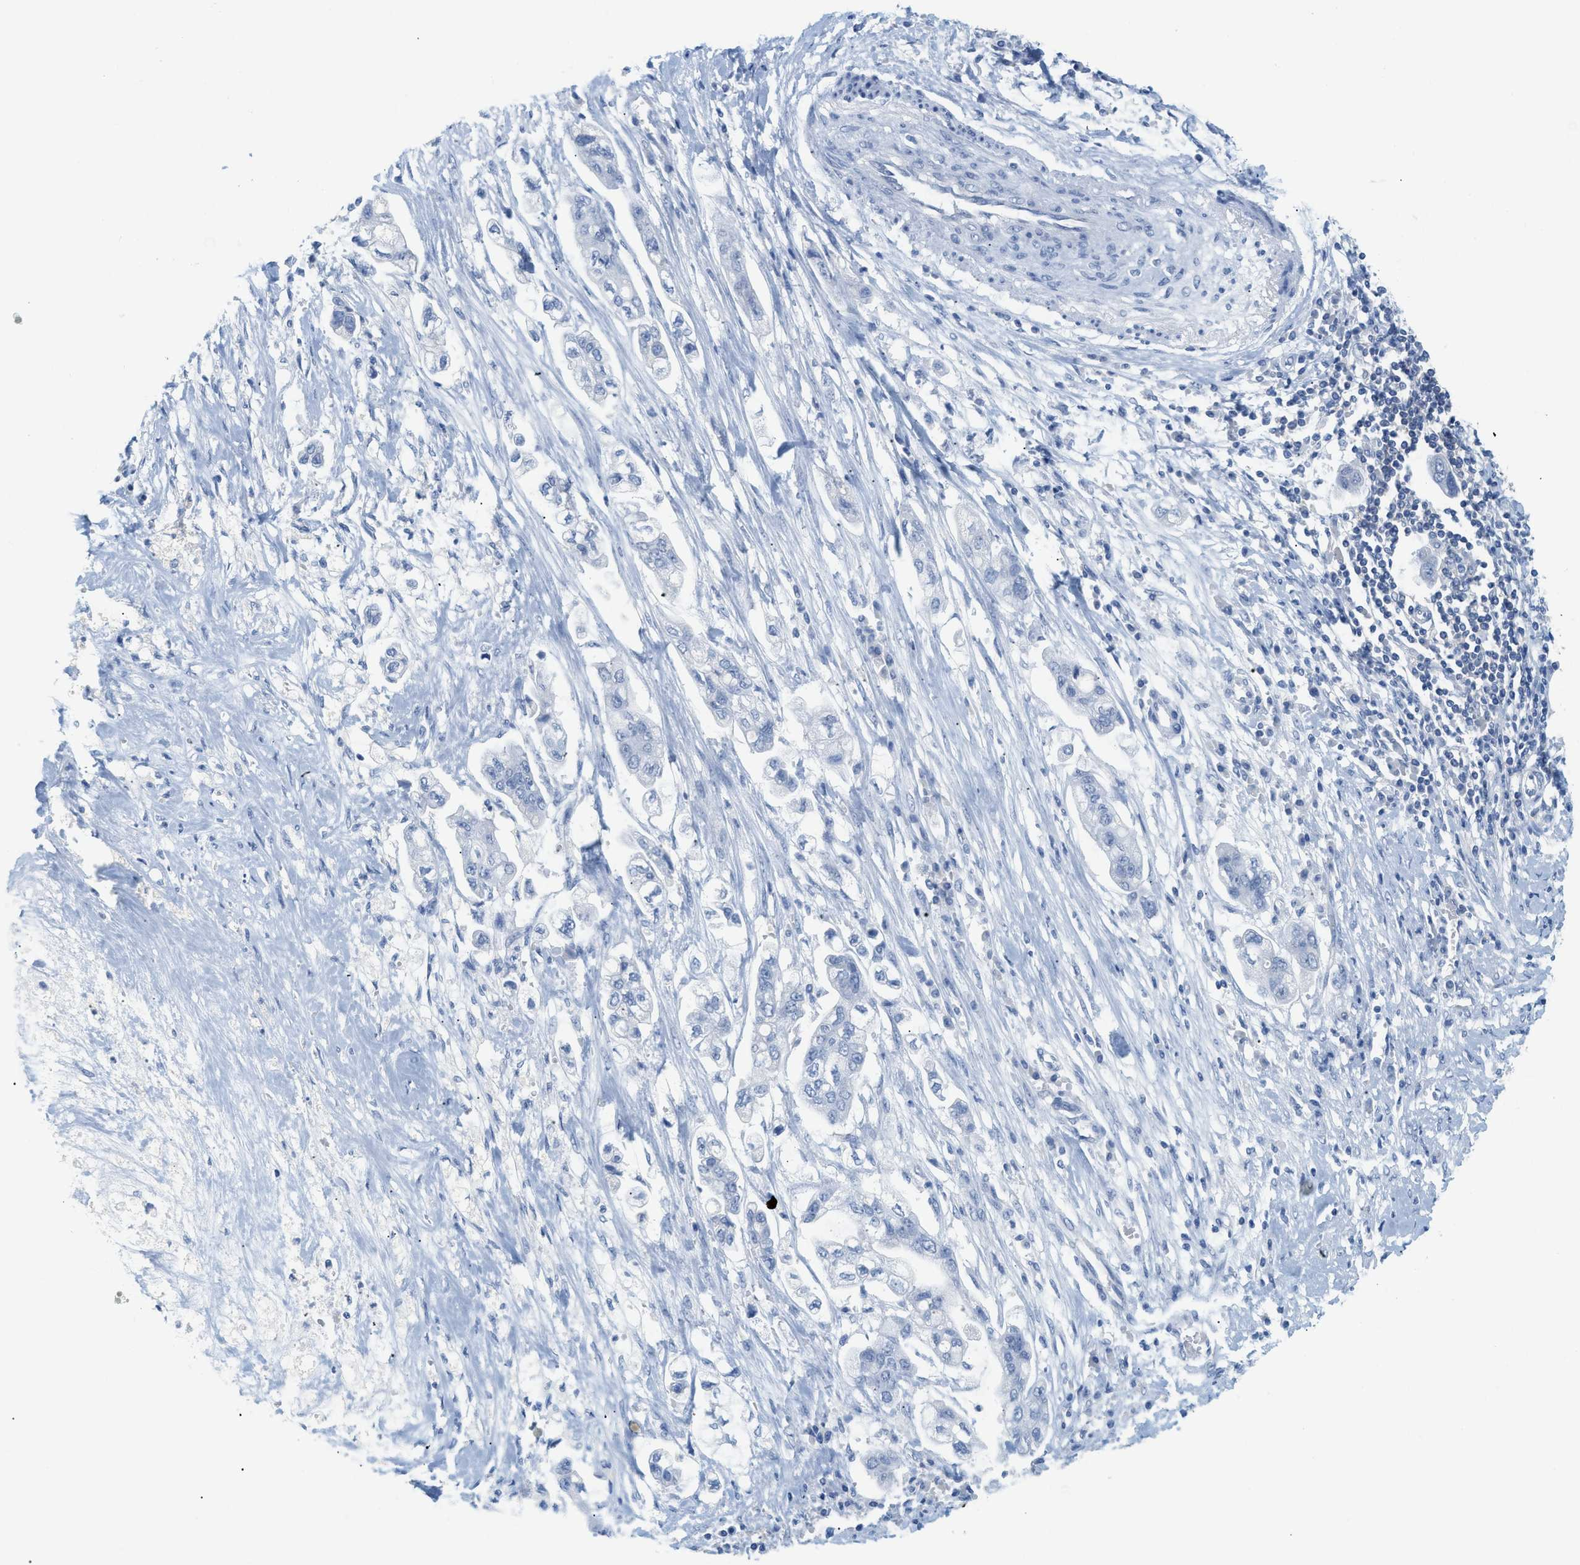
{"staining": {"intensity": "negative", "quantity": "none", "location": "none"}, "tissue": "stomach cancer", "cell_type": "Tumor cells", "image_type": "cancer", "snomed": [{"axis": "morphology", "description": "Adenocarcinoma, NOS"}, {"axis": "topography", "description": "Stomach"}], "caption": "The micrograph demonstrates no staining of tumor cells in adenocarcinoma (stomach). (Brightfield microscopy of DAB (3,3'-diaminobenzidine) IHC at high magnification).", "gene": "PAPPA", "patient": {"sex": "male", "age": 62}}